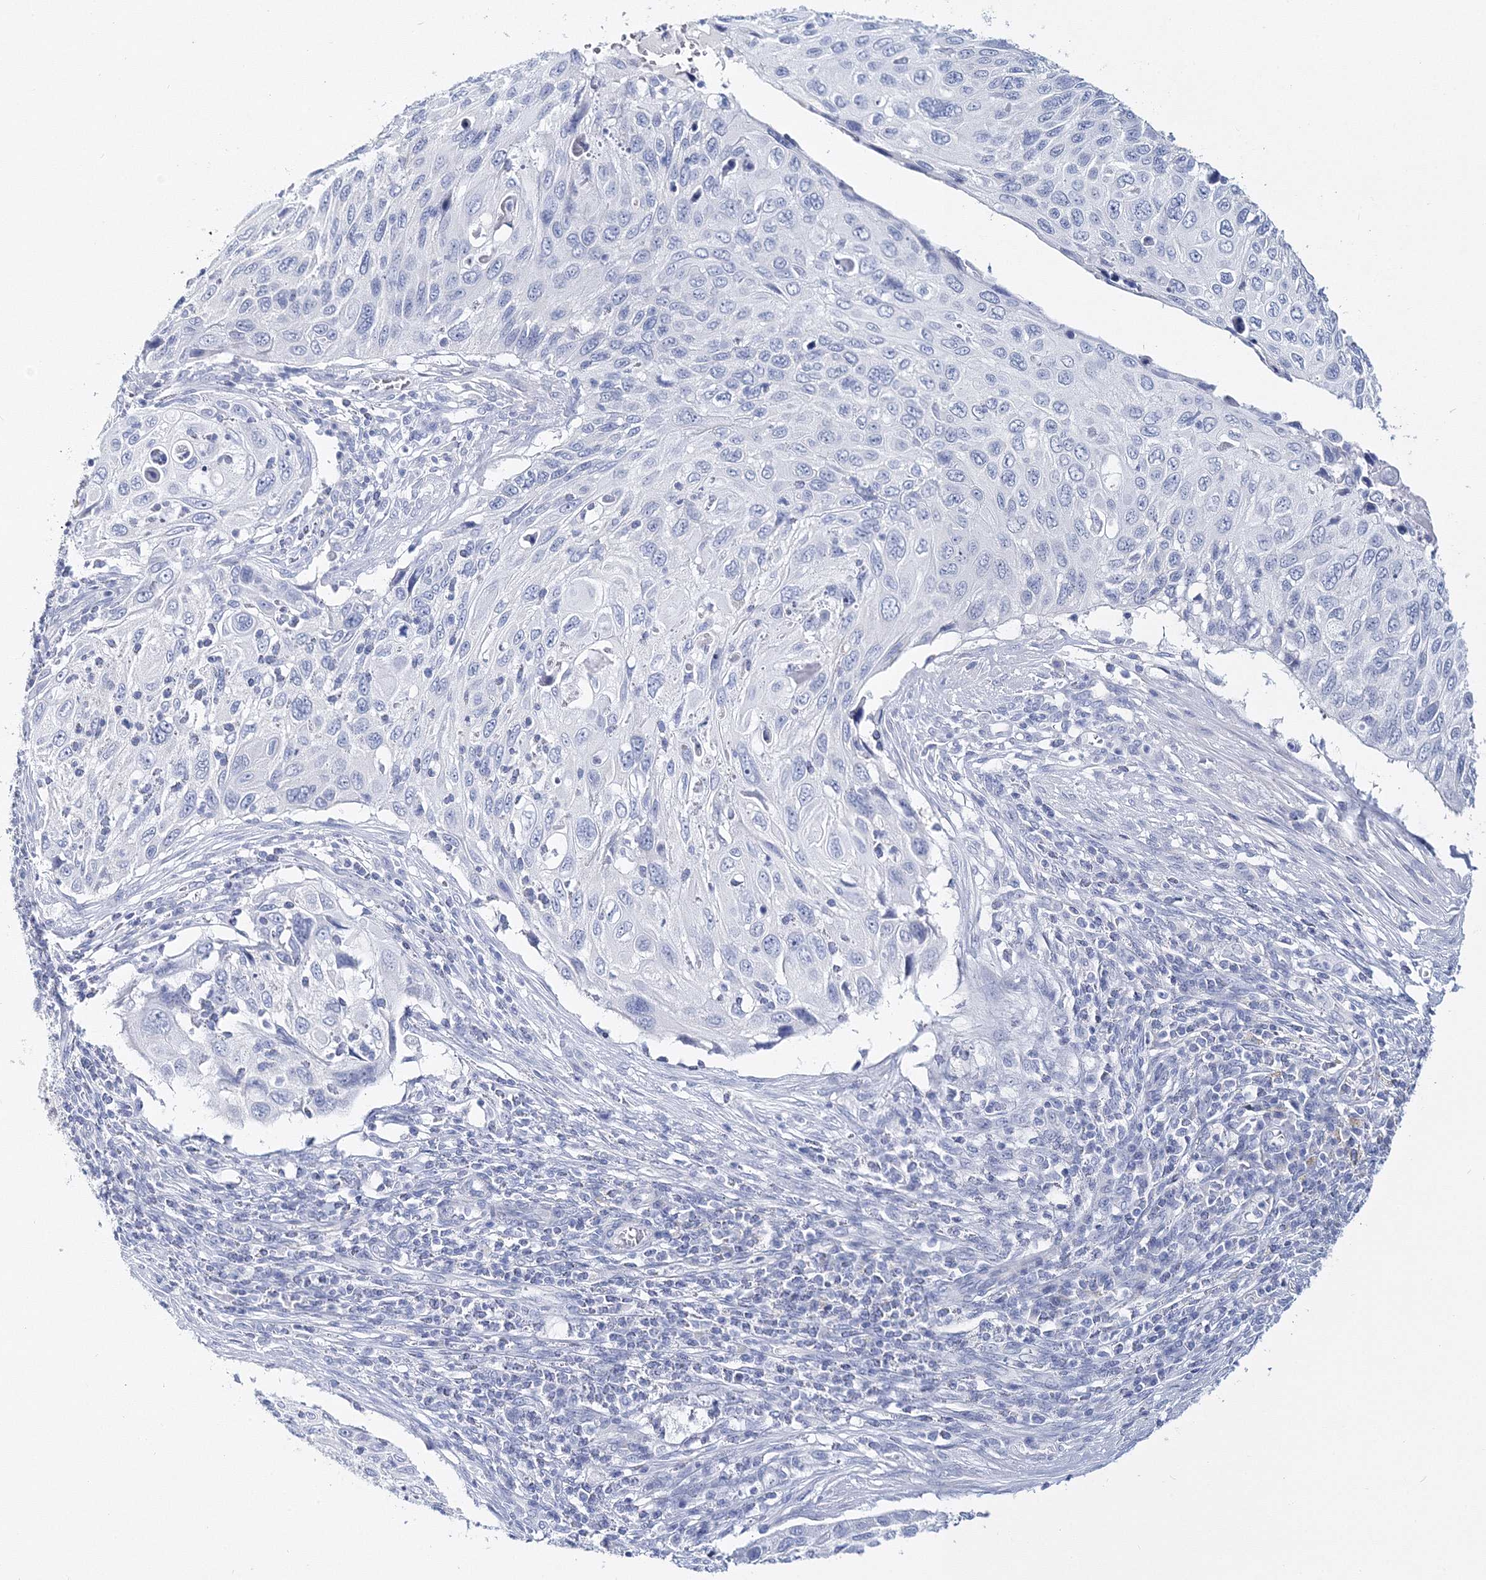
{"staining": {"intensity": "negative", "quantity": "none", "location": "none"}, "tissue": "cervical cancer", "cell_type": "Tumor cells", "image_type": "cancer", "snomed": [{"axis": "morphology", "description": "Squamous cell carcinoma, NOS"}, {"axis": "topography", "description": "Cervix"}], "caption": "The image reveals no staining of tumor cells in cervical squamous cell carcinoma. (DAB immunohistochemistry, high magnification).", "gene": "MYOZ2", "patient": {"sex": "female", "age": 70}}